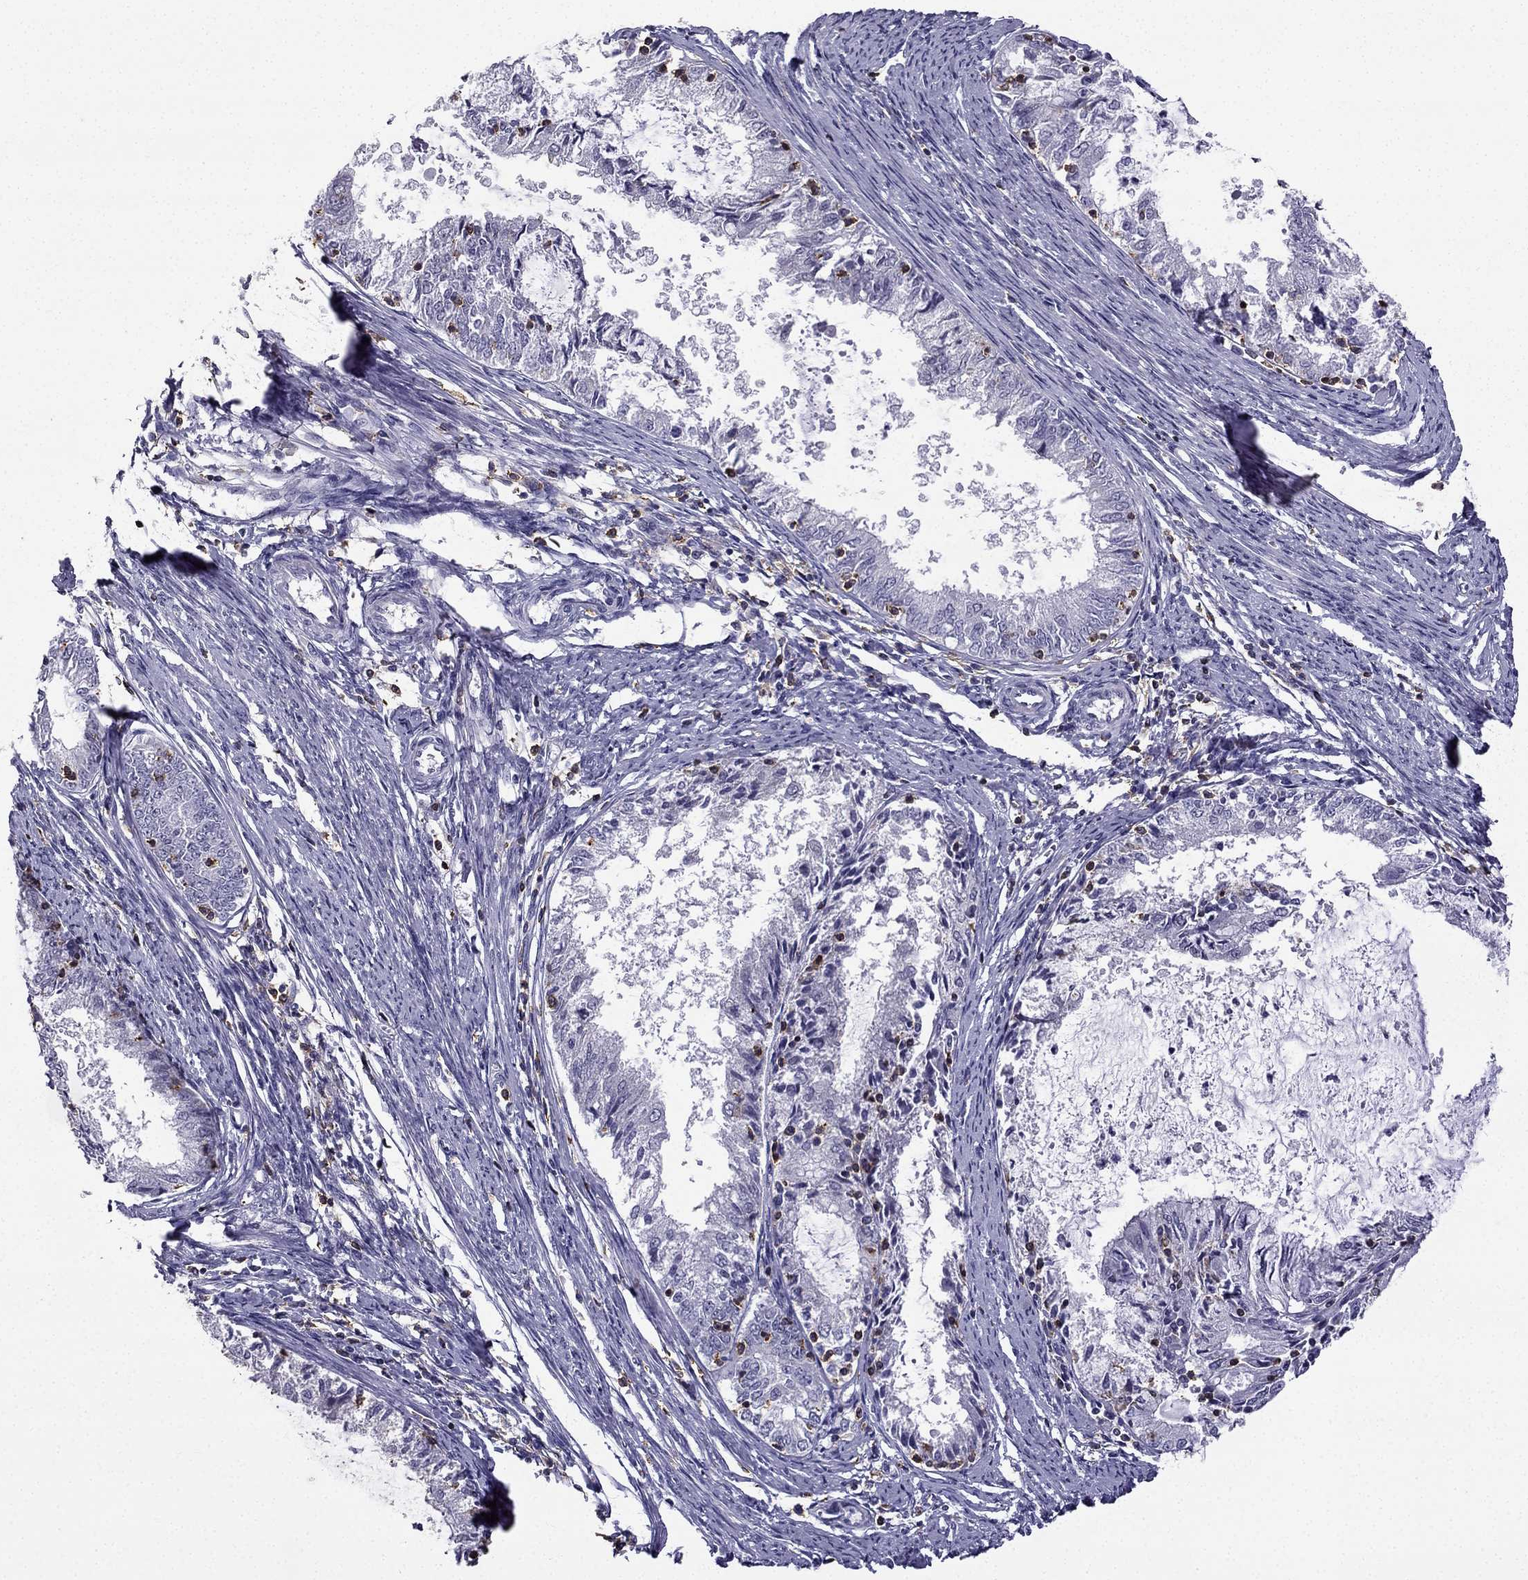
{"staining": {"intensity": "negative", "quantity": "none", "location": "none"}, "tissue": "endometrial cancer", "cell_type": "Tumor cells", "image_type": "cancer", "snomed": [{"axis": "morphology", "description": "Adenocarcinoma, NOS"}, {"axis": "topography", "description": "Endometrium"}], "caption": "IHC image of endometrial cancer (adenocarcinoma) stained for a protein (brown), which shows no positivity in tumor cells.", "gene": "CCK", "patient": {"sex": "female", "age": 57}}